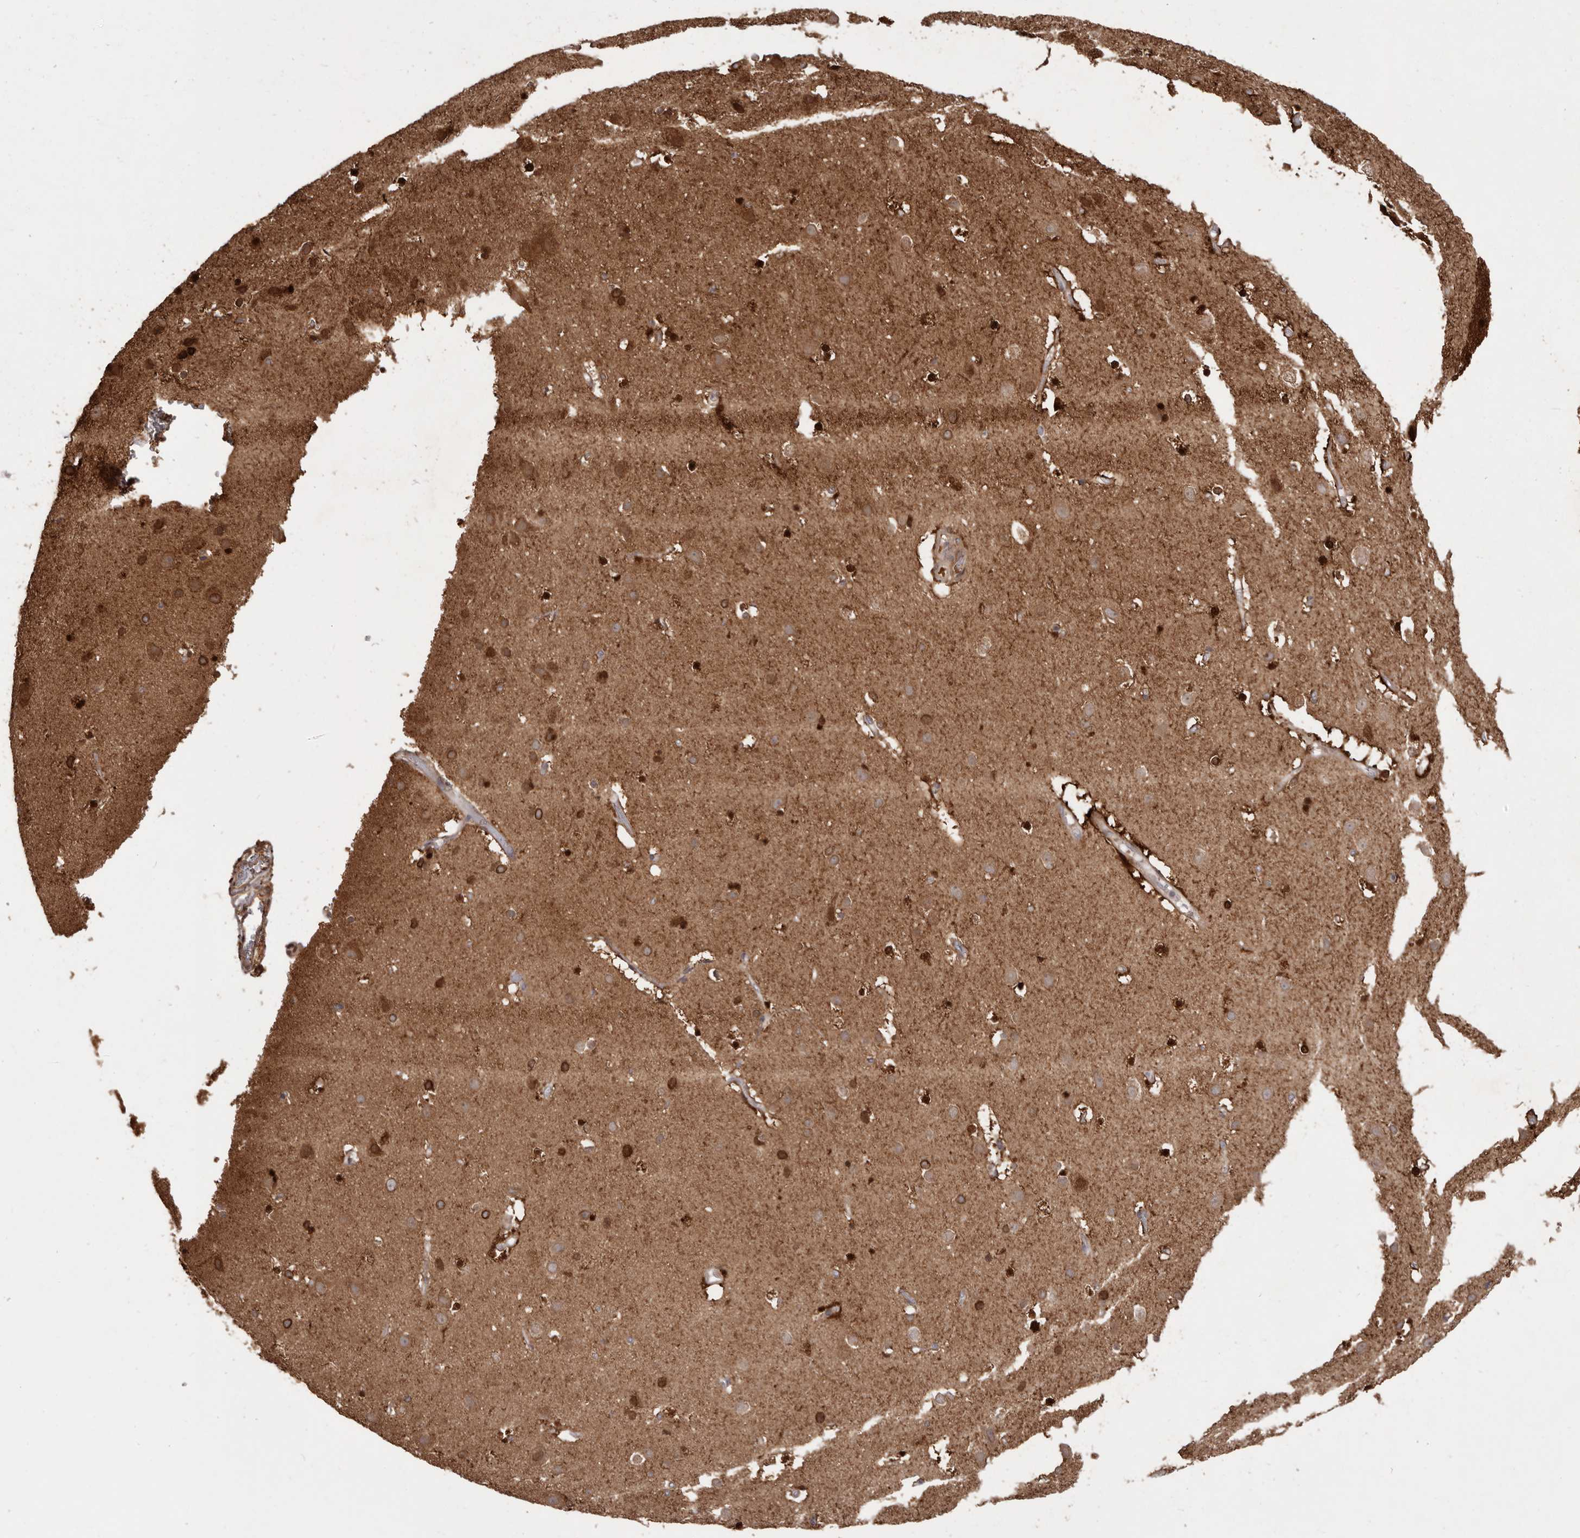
{"staining": {"intensity": "weak", "quantity": "25%-75%", "location": "cytoplasmic/membranous"}, "tissue": "cerebral cortex", "cell_type": "Endothelial cells", "image_type": "normal", "snomed": [{"axis": "morphology", "description": "Normal tissue, NOS"}, {"axis": "topography", "description": "Cerebral cortex"}], "caption": "Immunohistochemistry photomicrograph of unremarkable cerebral cortex: cerebral cortex stained using IHC shows low levels of weak protein expression localized specifically in the cytoplasmic/membranous of endothelial cells, appearing as a cytoplasmic/membranous brown color.", "gene": "GFOD1", "patient": {"sex": "male", "age": 54}}